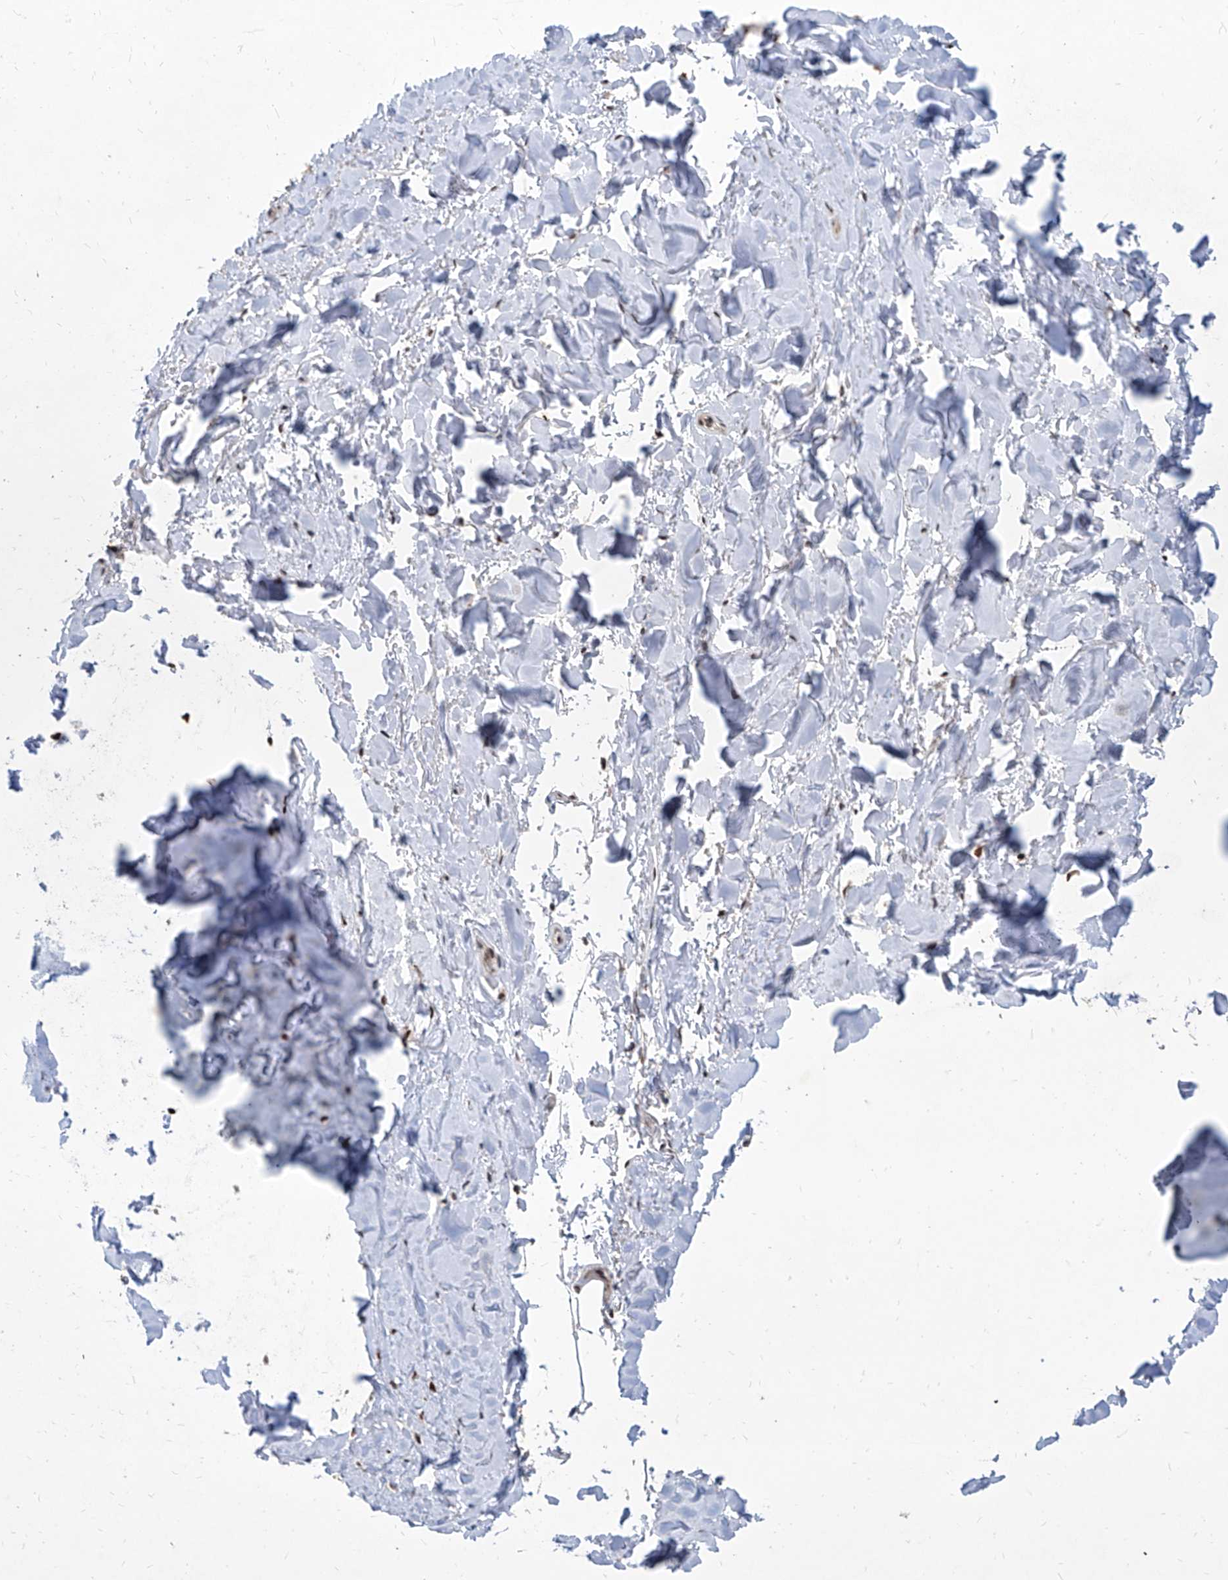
{"staining": {"intensity": "moderate", "quantity": ">75%", "location": "nuclear"}, "tissue": "adipose tissue", "cell_type": "Adipocytes", "image_type": "normal", "snomed": [{"axis": "morphology", "description": "Normal tissue, NOS"}, {"axis": "topography", "description": "Cartilage tissue"}], "caption": "Protein staining of unremarkable adipose tissue demonstrates moderate nuclear positivity in about >75% of adipocytes.", "gene": "IRF2", "patient": {"sex": "female", "age": 63}}